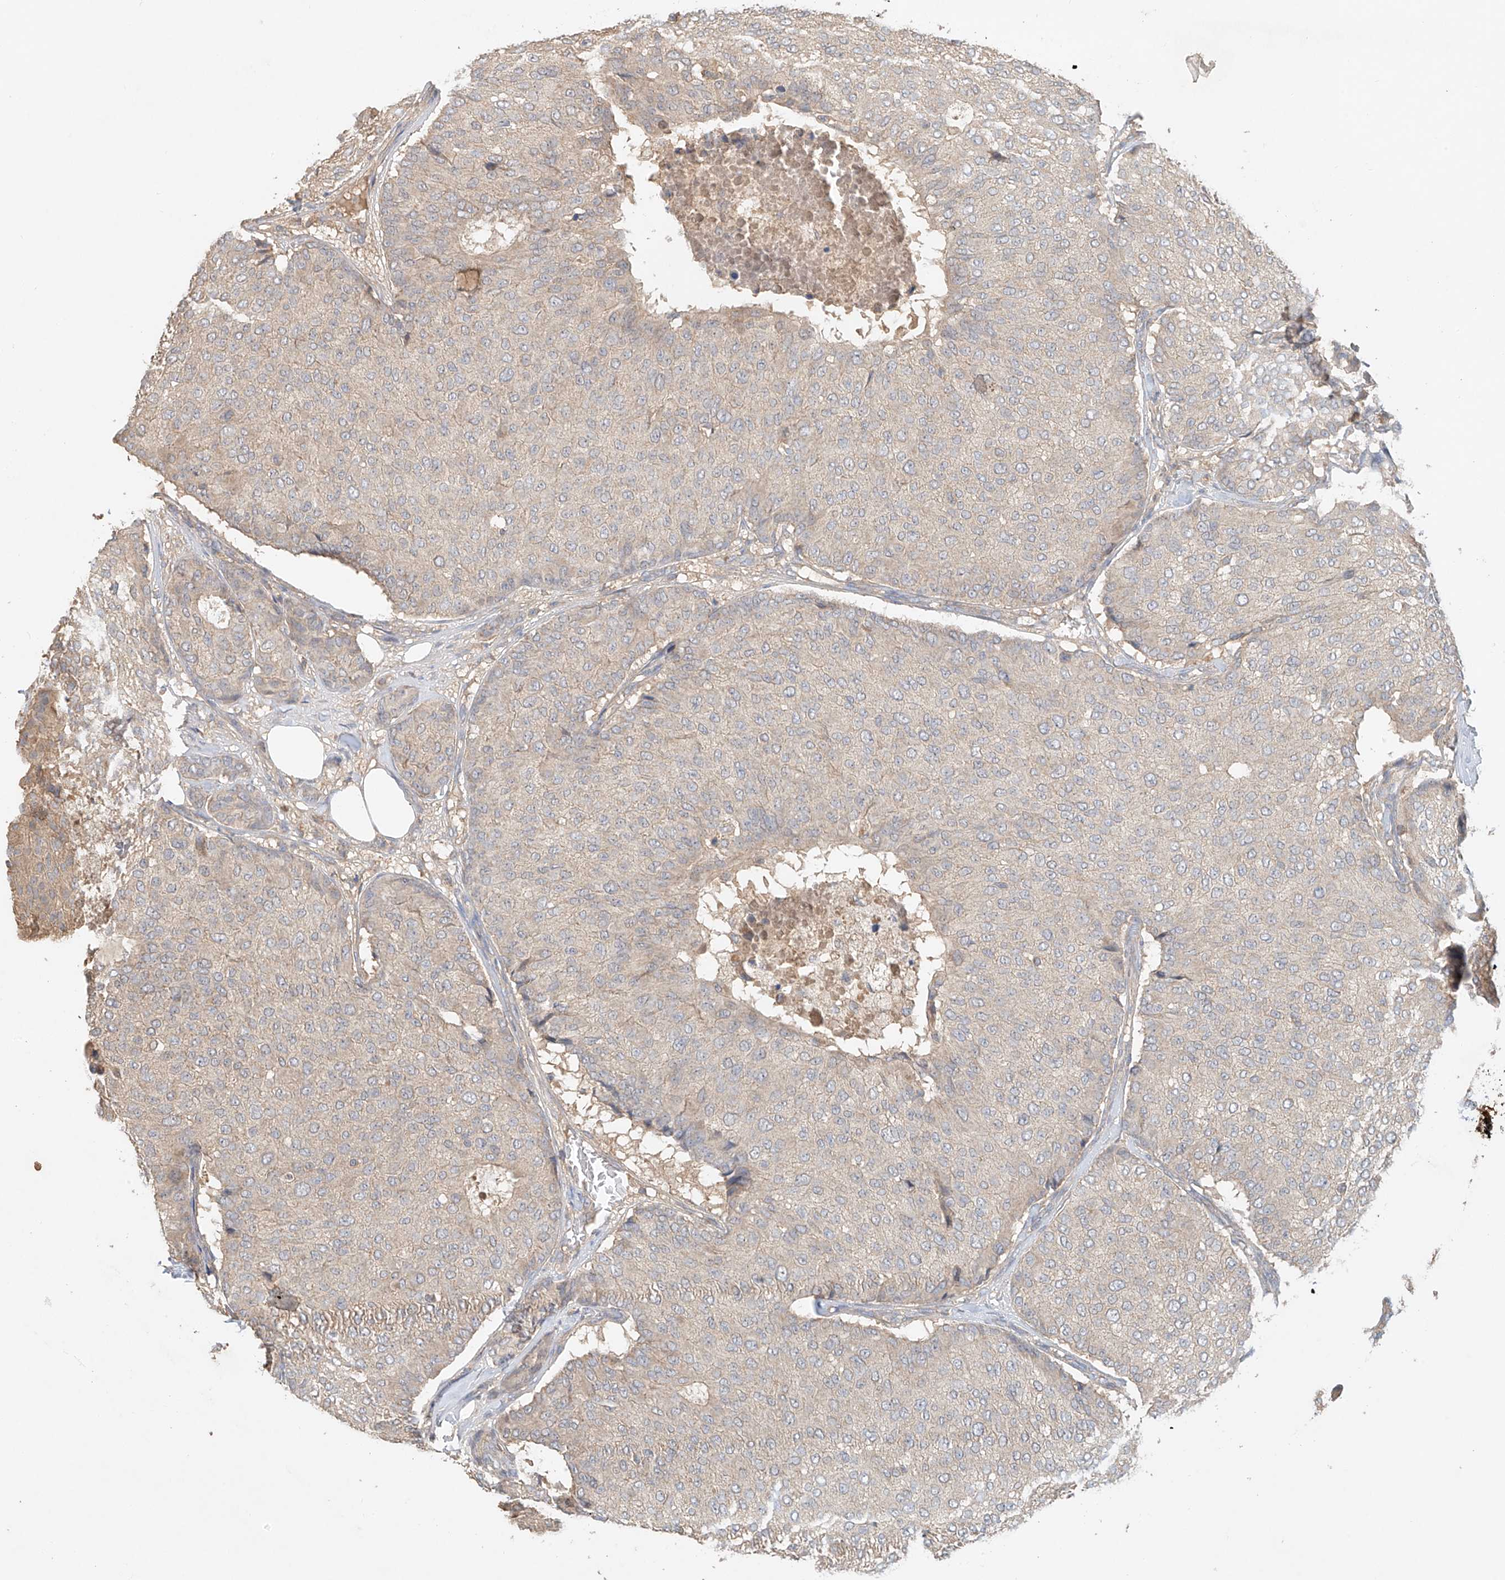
{"staining": {"intensity": "negative", "quantity": "none", "location": "none"}, "tissue": "breast cancer", "cell_type": "Tumor cells", "image_type": "cancer", "snomed": [{"axis": "morphology", "description": "Duct carcinoma"}, {"axis": "topography", "description": "Breast"}], "caption": "This is a histopathology image of immunohistochemistry (IHC) staining of breast cancer, which shows no staining in tumor cells.", "gene": "GNB1L", "patient": {"sex": "female", "age": 75}}